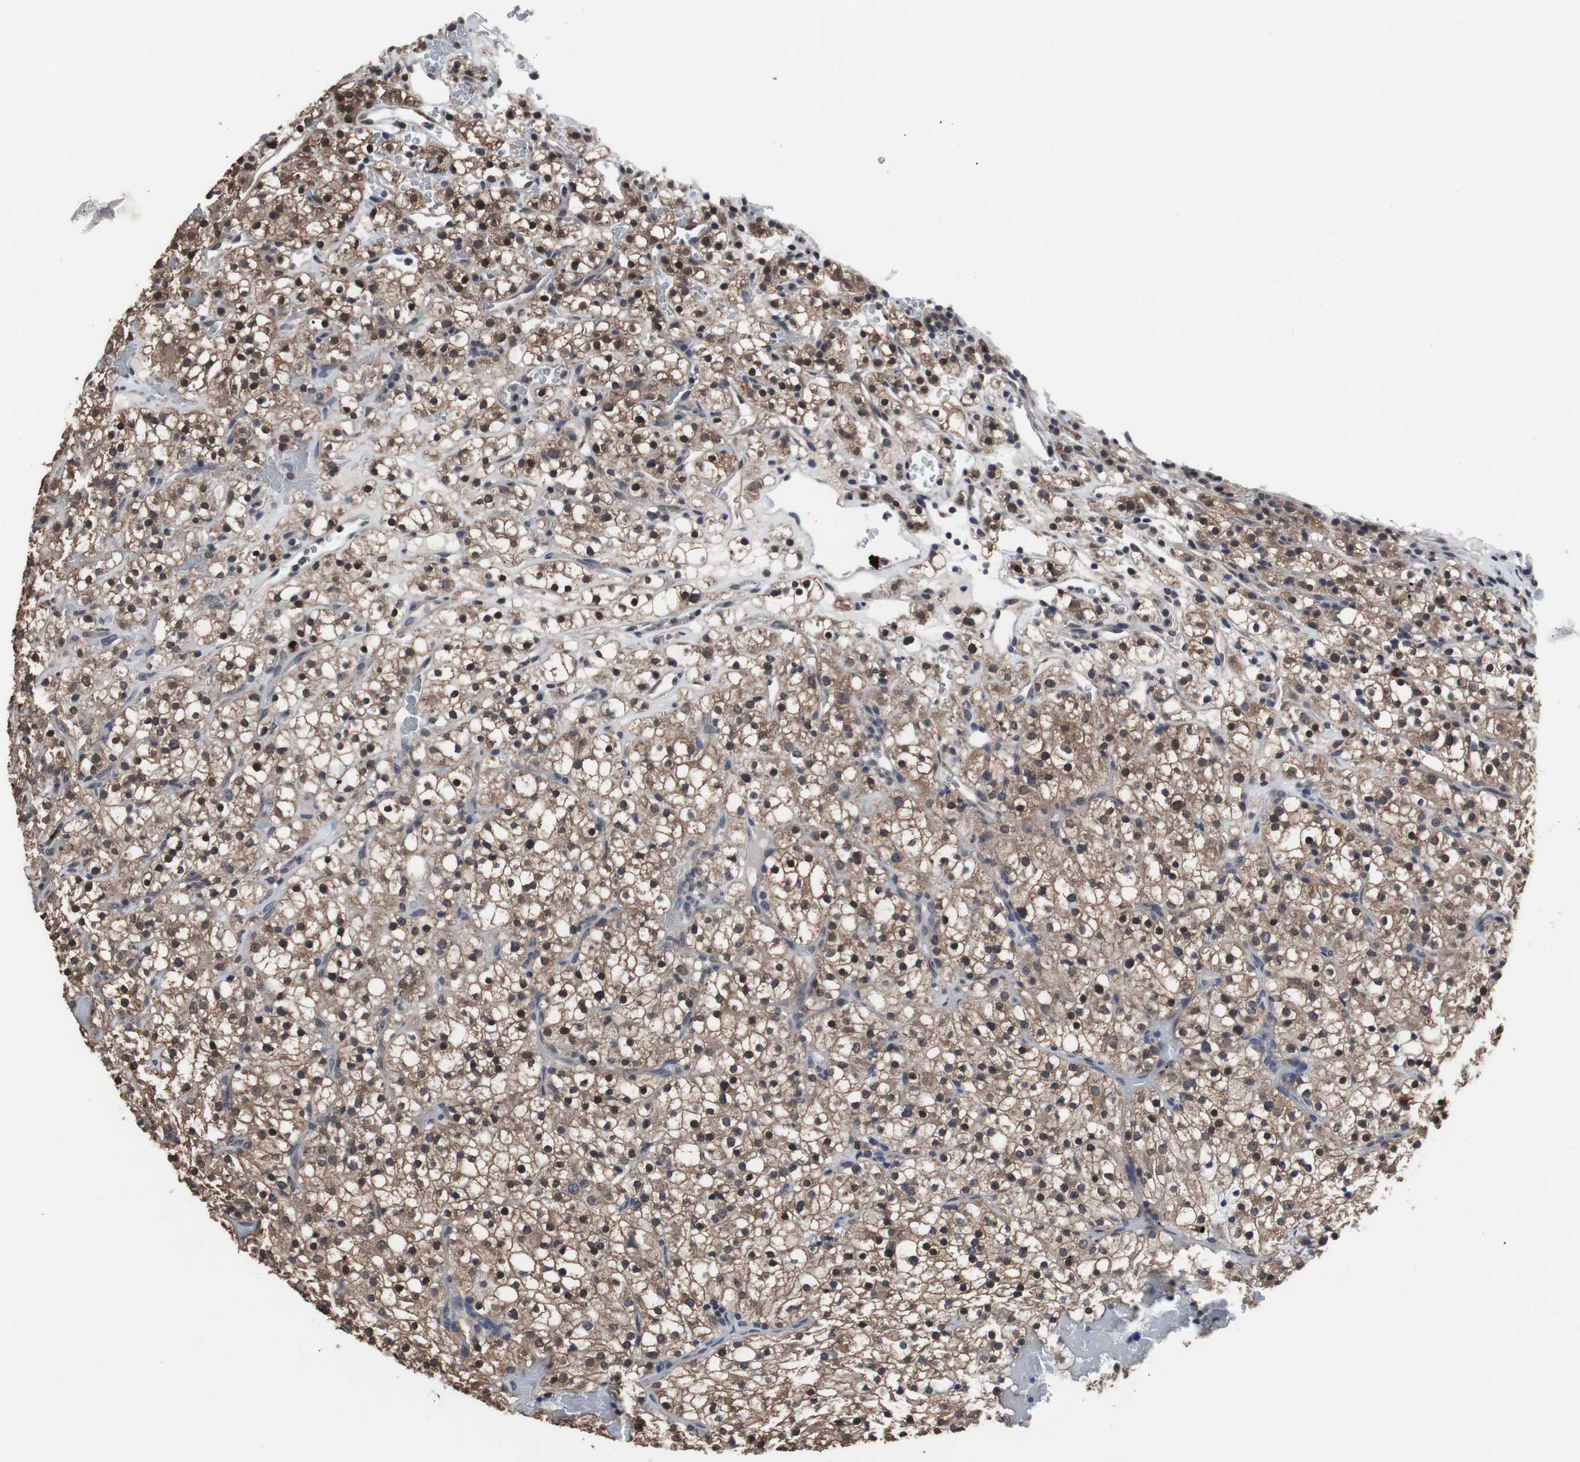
{"staining": {"intensity": "strong", "quantity": "25%-75%", "location": "cytoplasmic/membranous,nuclear"}, "tissue": "renal cancer", "cell_type": "Tumor cells", "image_type": "cancer", "snomed": [{"axis": "morphology", "description": "Normal tissue, NOS"}, {"axis": "morphology", "description": "Adenocarcinoma, NOS"}, {"axis": "topography", "description": "Kidney"}], "caption": "High-power microscopy captured an immunohistochemistry (IHC) micrograph of renal adenocarcinoma, revealing strong cytoplasmic/membranous and nuclear staining in about 25%-75% of tumor cells. Immunohistochemistry stains the protein in brown and the nuclei are stained blue.", "gene": "MED27", "patient": {"sex": "female", "age": 72}}